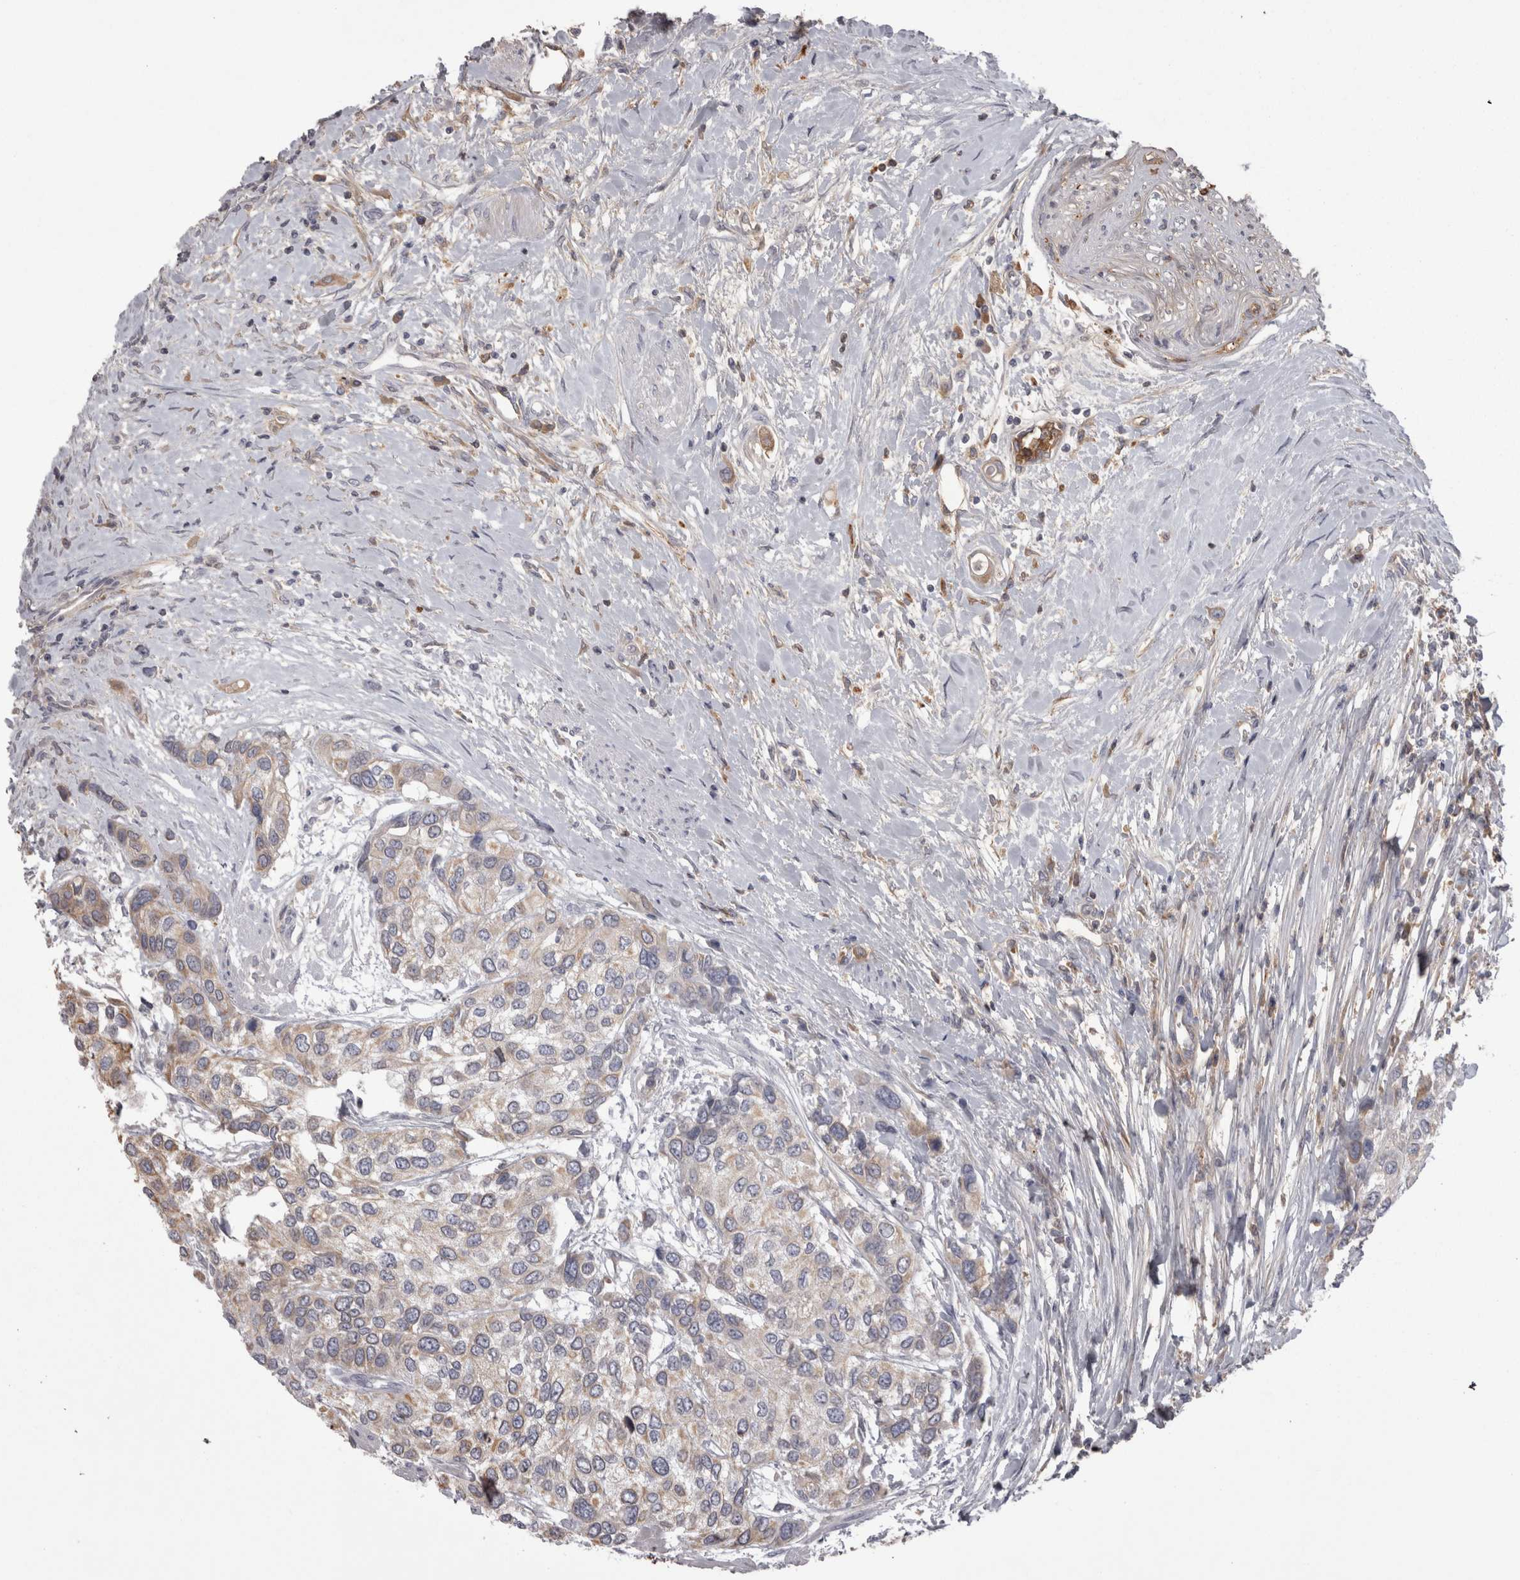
{"staining": {"intensity": "weak", "quantity": "25%-75%", "location": "cytoplasmic/membranous"}, "tissue": "urothelial cancer", "cell_type": "Tumor cells", "image_type": "cancer", "snomed": [{"axis": "morphology", "description": "Urothelial carcinoma, High grade"}, {"axis": "topography", "description": "Urinary bladder"}], "caption": "Urothelial cancer stained with DAB (3,3'-diaminobenzidine) immunohistochemistry (IHC) reveals low levels of weak cytoplasmic/membranous expression in about 25%-75% of tumor cells. Immunohistochemistry stains the protein of interest in brown and the nuclei are stained blue.", "gene": "SAA4", "patient": {"sex": "female", "age": 56}}